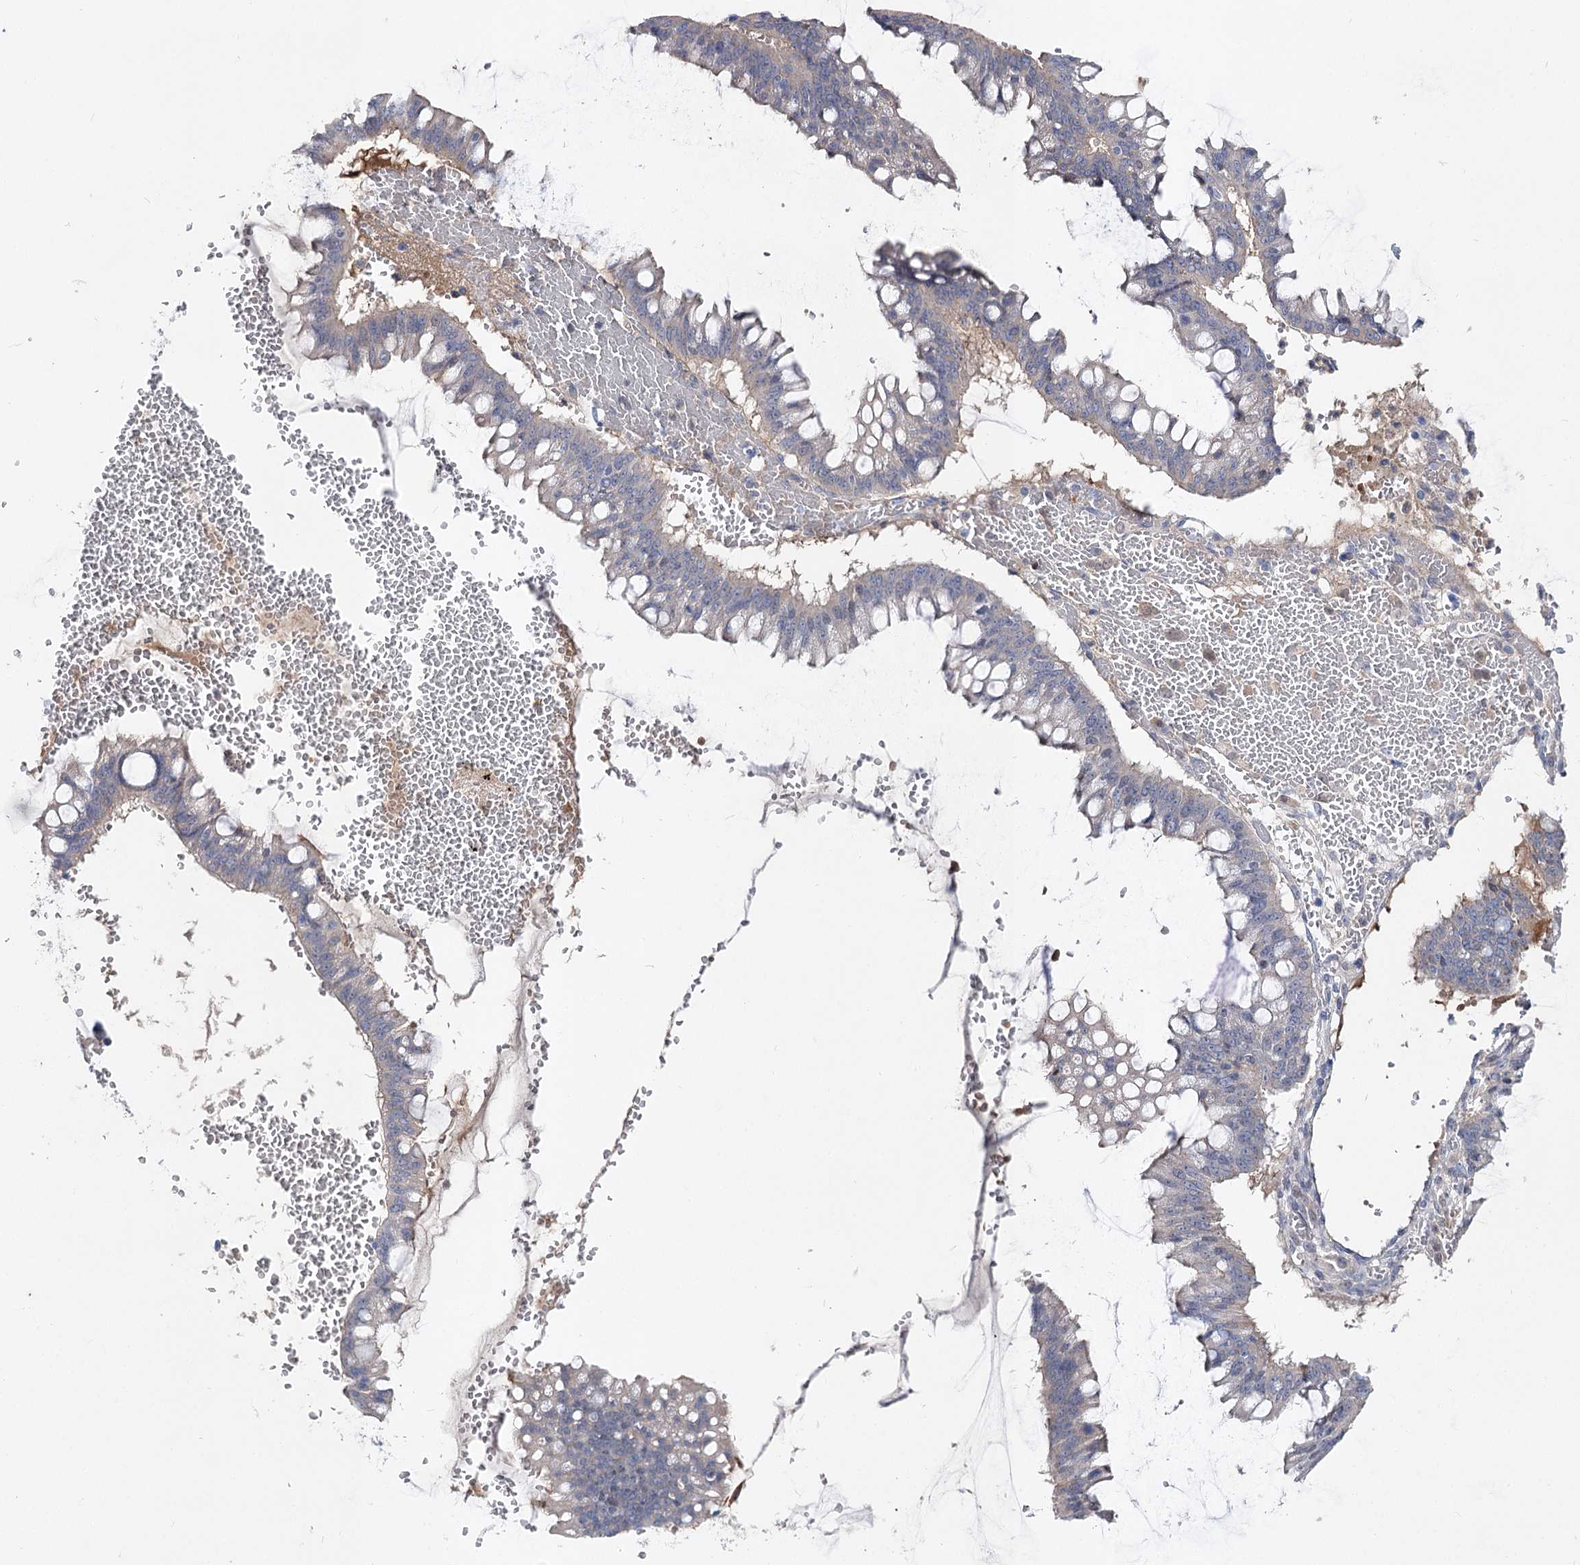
{"staining": {"intensity": "negative", "quantity": "none", "location": "none"}, "tissue": "ovarian cancer", "cell_type": "Tumor cells", "image_type": "cancer", "snomed": [{"axis": "morphology", "description": "Cystadenocarcinoma, mucinous, NOS"}, {"axis": "topography", "description": "Ovary"}], "caption": "A high-resolution photomicrograph shows immunohistochemistry staining of mucinous cystadenocarcinoma (ovarian), which reveals no significant expression in tumor cells.", "gene": "UGP2", "patient": {"sex": "female", "age": 73}}